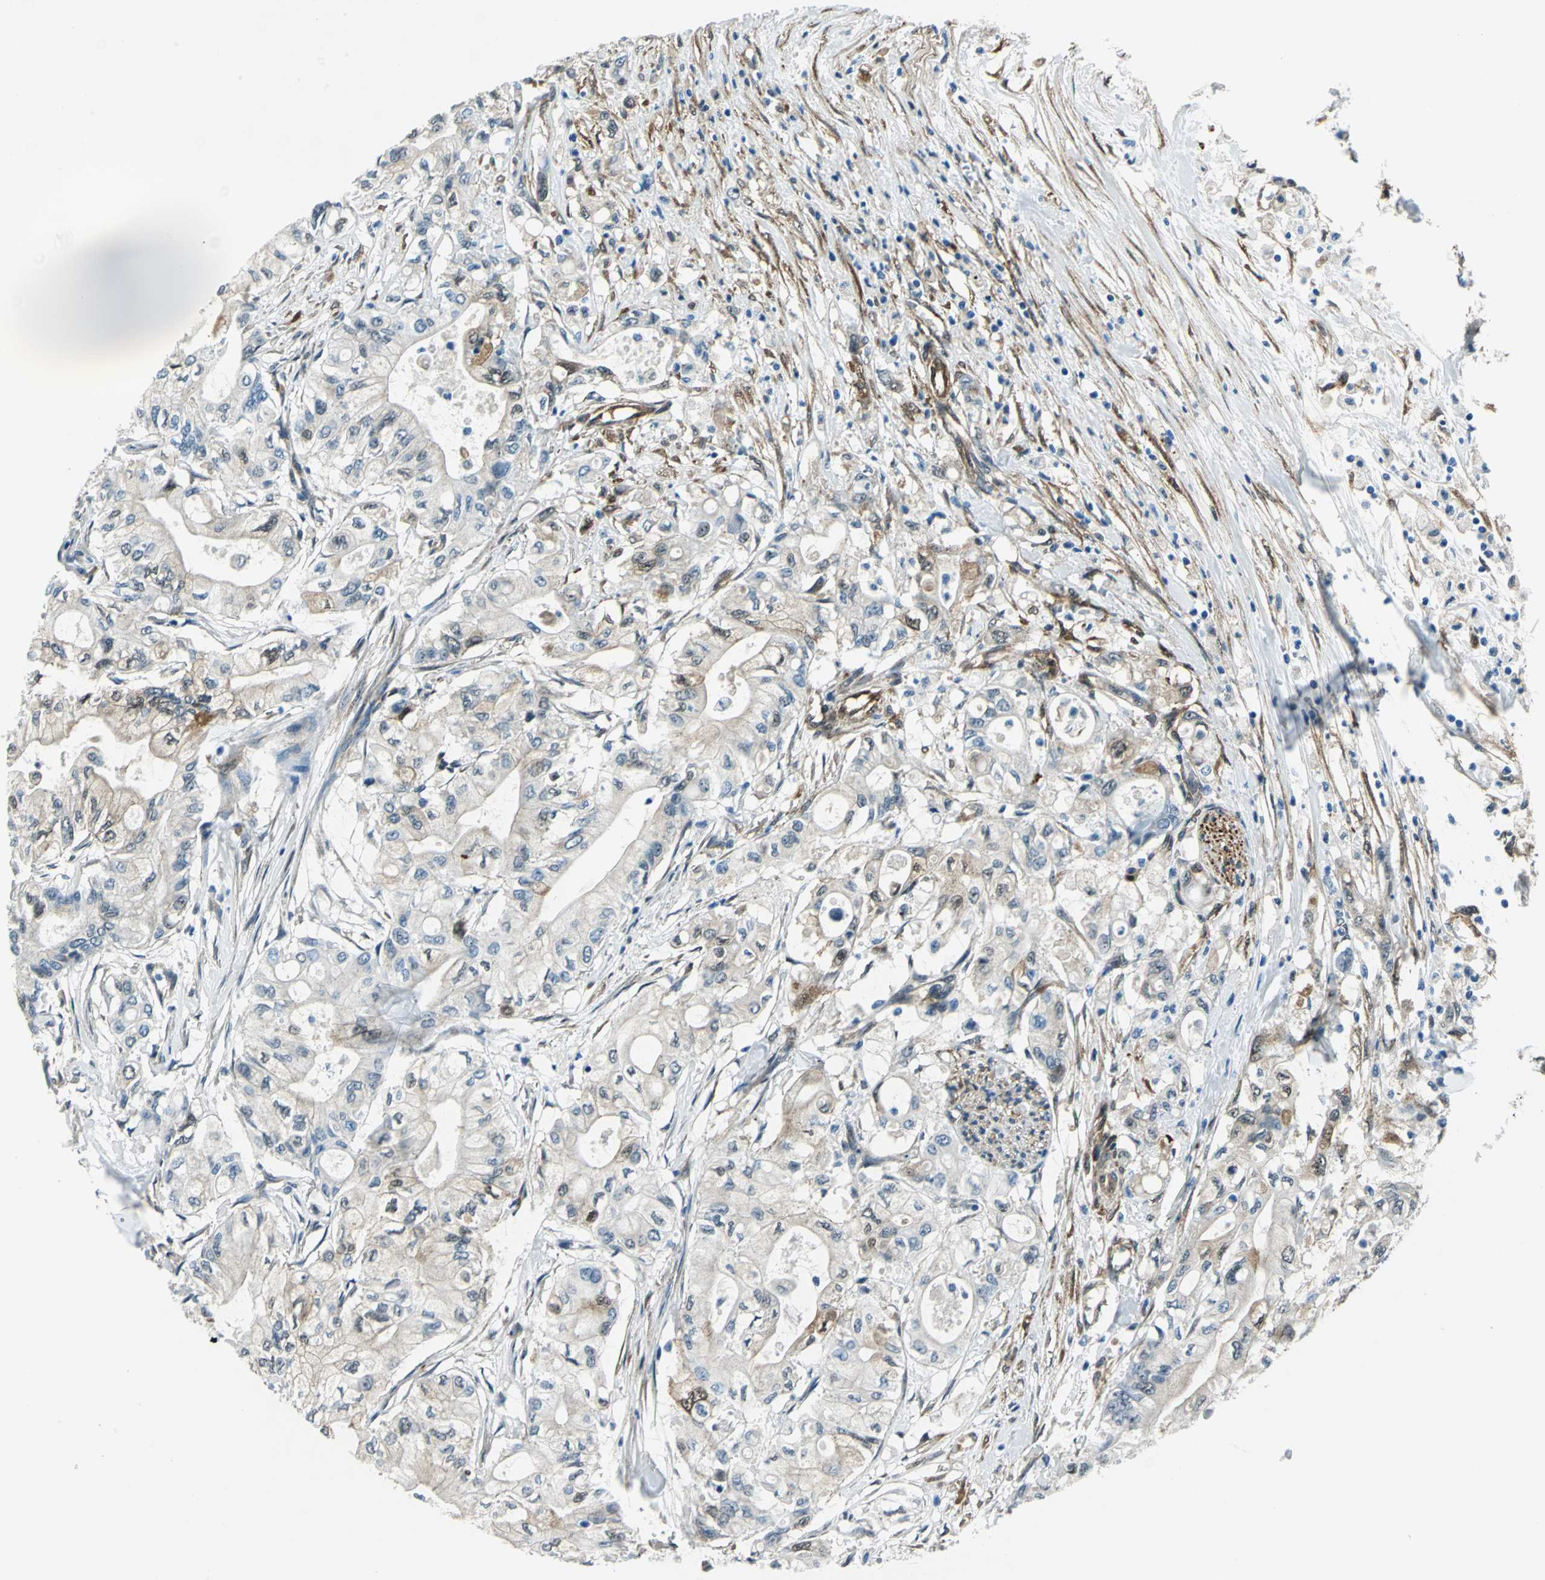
{"staining": {"intensity": "weak", "quantity": "<25%", "location": "cytoplasmic/membranous"}, "tissue": "pancreatic cancer", "cell_type": "Tumor cells", "image_type": "cancer", "snomed": [{"axis": "morphology", "description": "Adenocarcinoma, NOS"}, {"axis": "topography", "description": "Pancreas"}], "caption": "This is an IHC image of pancreatic cancer (adenocarcinoma). There is no staining in tumor cells.", "gene": "HSPB1", "patient": {"sex": "male", "age": 79}}